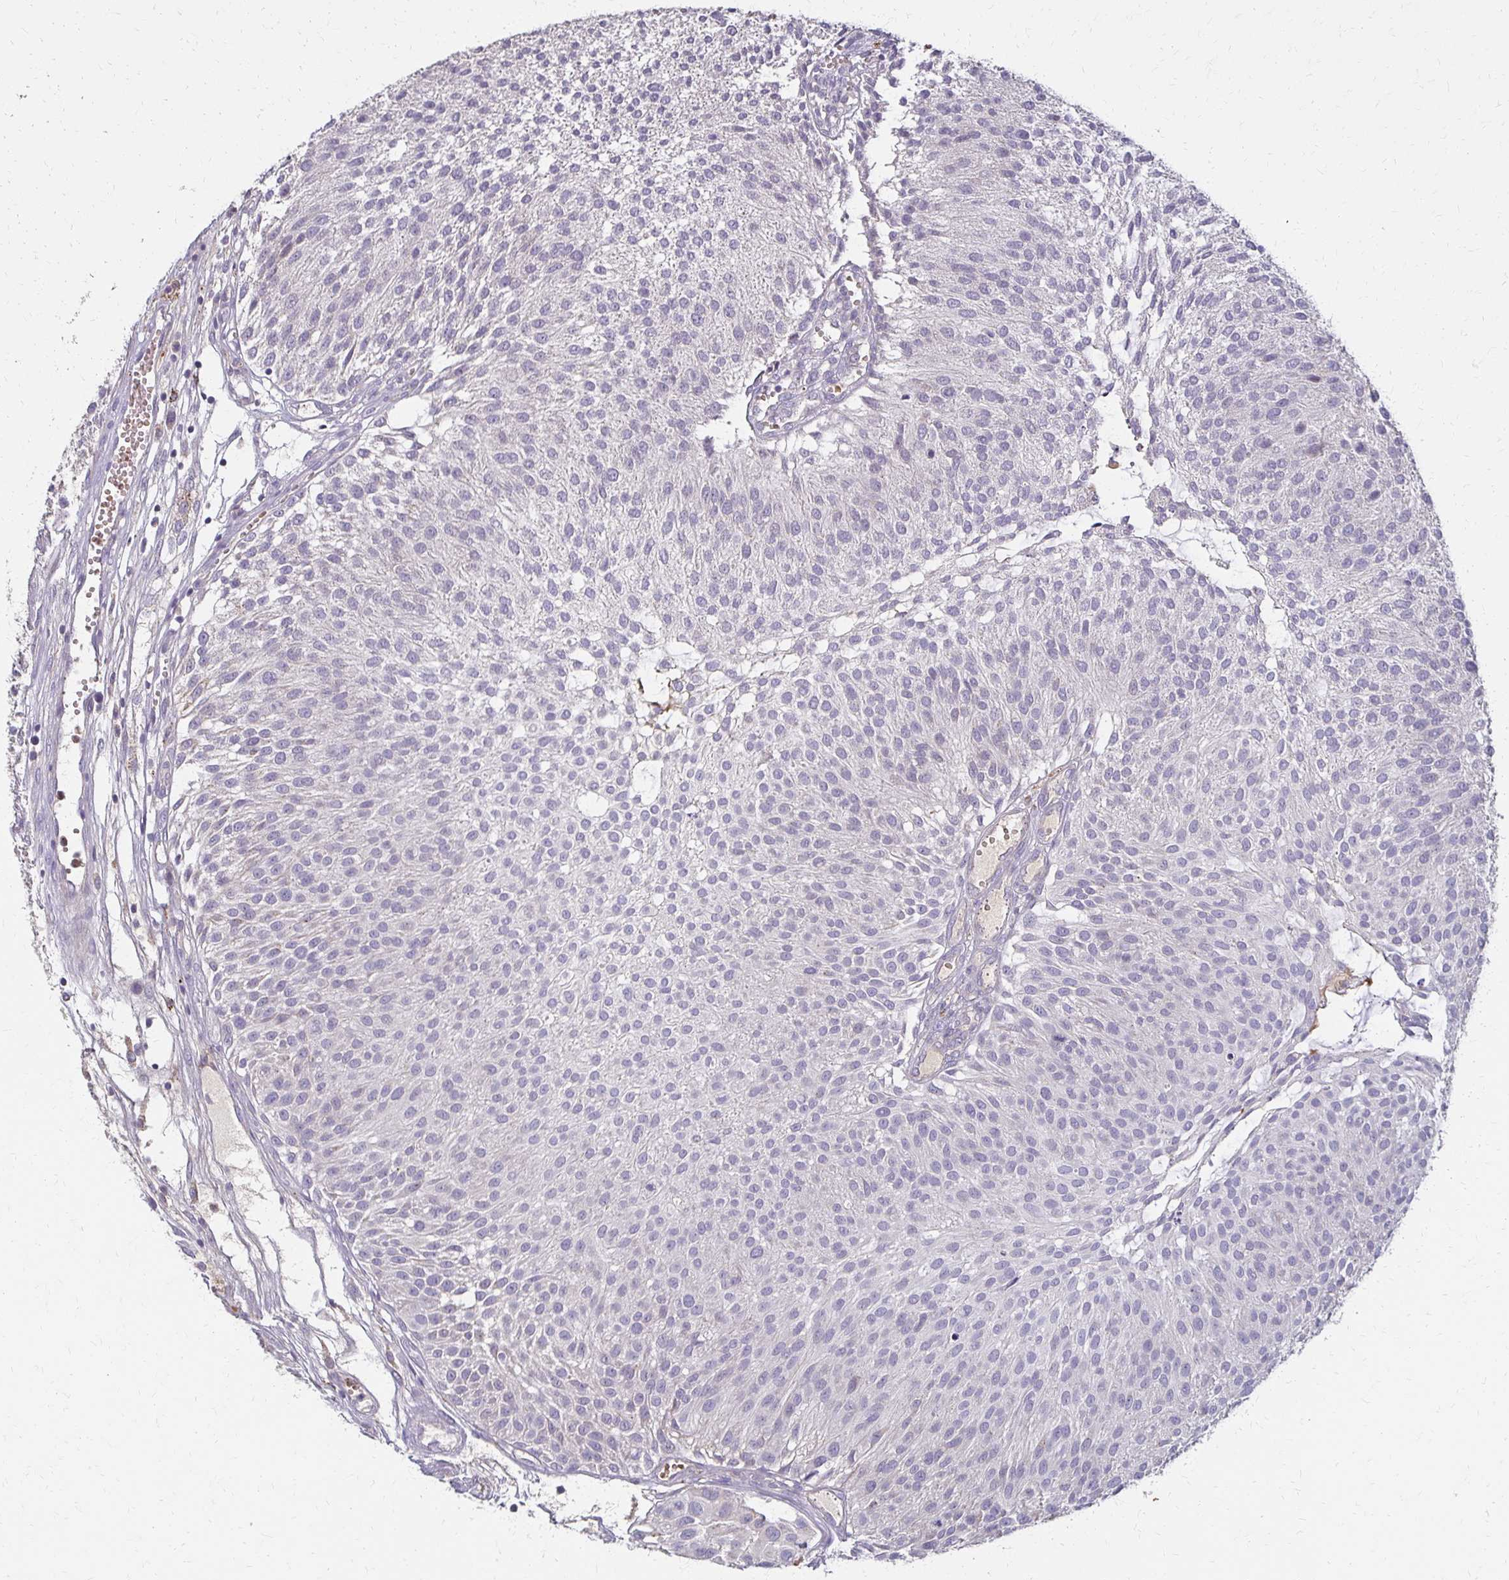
{"staining": {"intensity": "weak", "quantity": "<25%", "location": "cytoplasmic/membranous"}, "tissue": "urothelial cancer", "cell_type": "Tumor cells", "image_type": "cancer", "snomed": [{"axis": "morphology", "description": "Urothelial carcinoma, NOS"}, {"axis": "topography", "description": "Urinary bladder"}], "caption": "DAB immunohistochemical staining of human urothelial cancer exhibits no significant expression in tumor cells.", "gene": "BBS12", "patient": {"sex": "male", "age": 84}}